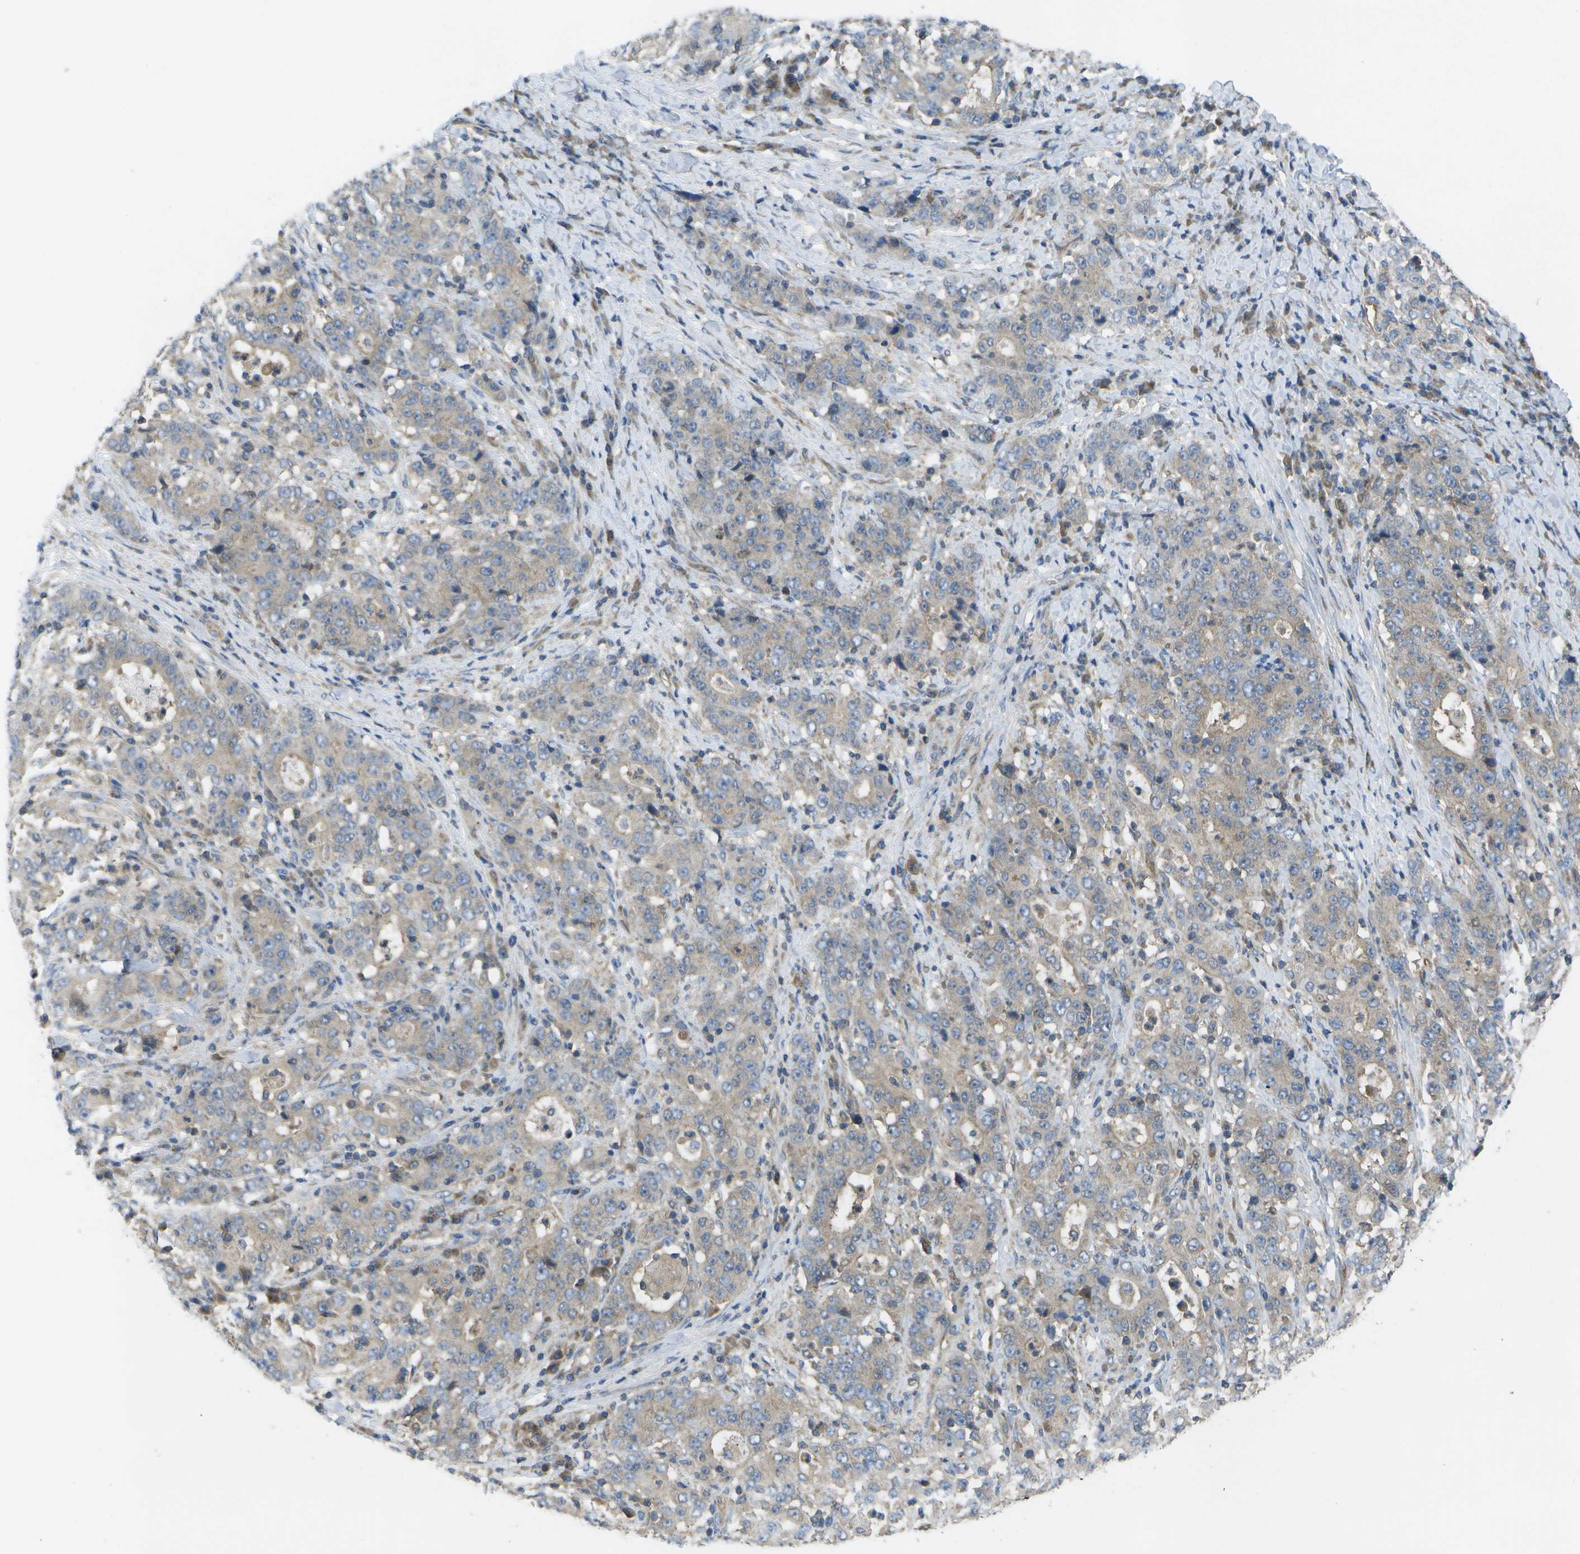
{"staining": {"intensity": "weak", "quantity": ">75%", "location": "cytoplasmic/membranous"}, "tissue": "stomach cancer", "cell_type": "Tumor cells", "image_type": "cancer", "snomed": [{"axis": "morphology", "description": "Normal tissue, NOS"}, {"axis": "morphology", "description": "Adenocarcinoma, NOS"}, {"axis": "topography", "description": "Stomach, upper"}, {"axis": "topography", "description": "Stomach"}], "caption": "This is a micrograph of IHC staining of adenocarcinoma (stomach), which shows weak positivity in the cytoplasmic/membranous of tumor cells.", "gene": "DPM3", "patient": {"sex": "male", "age": 59}}